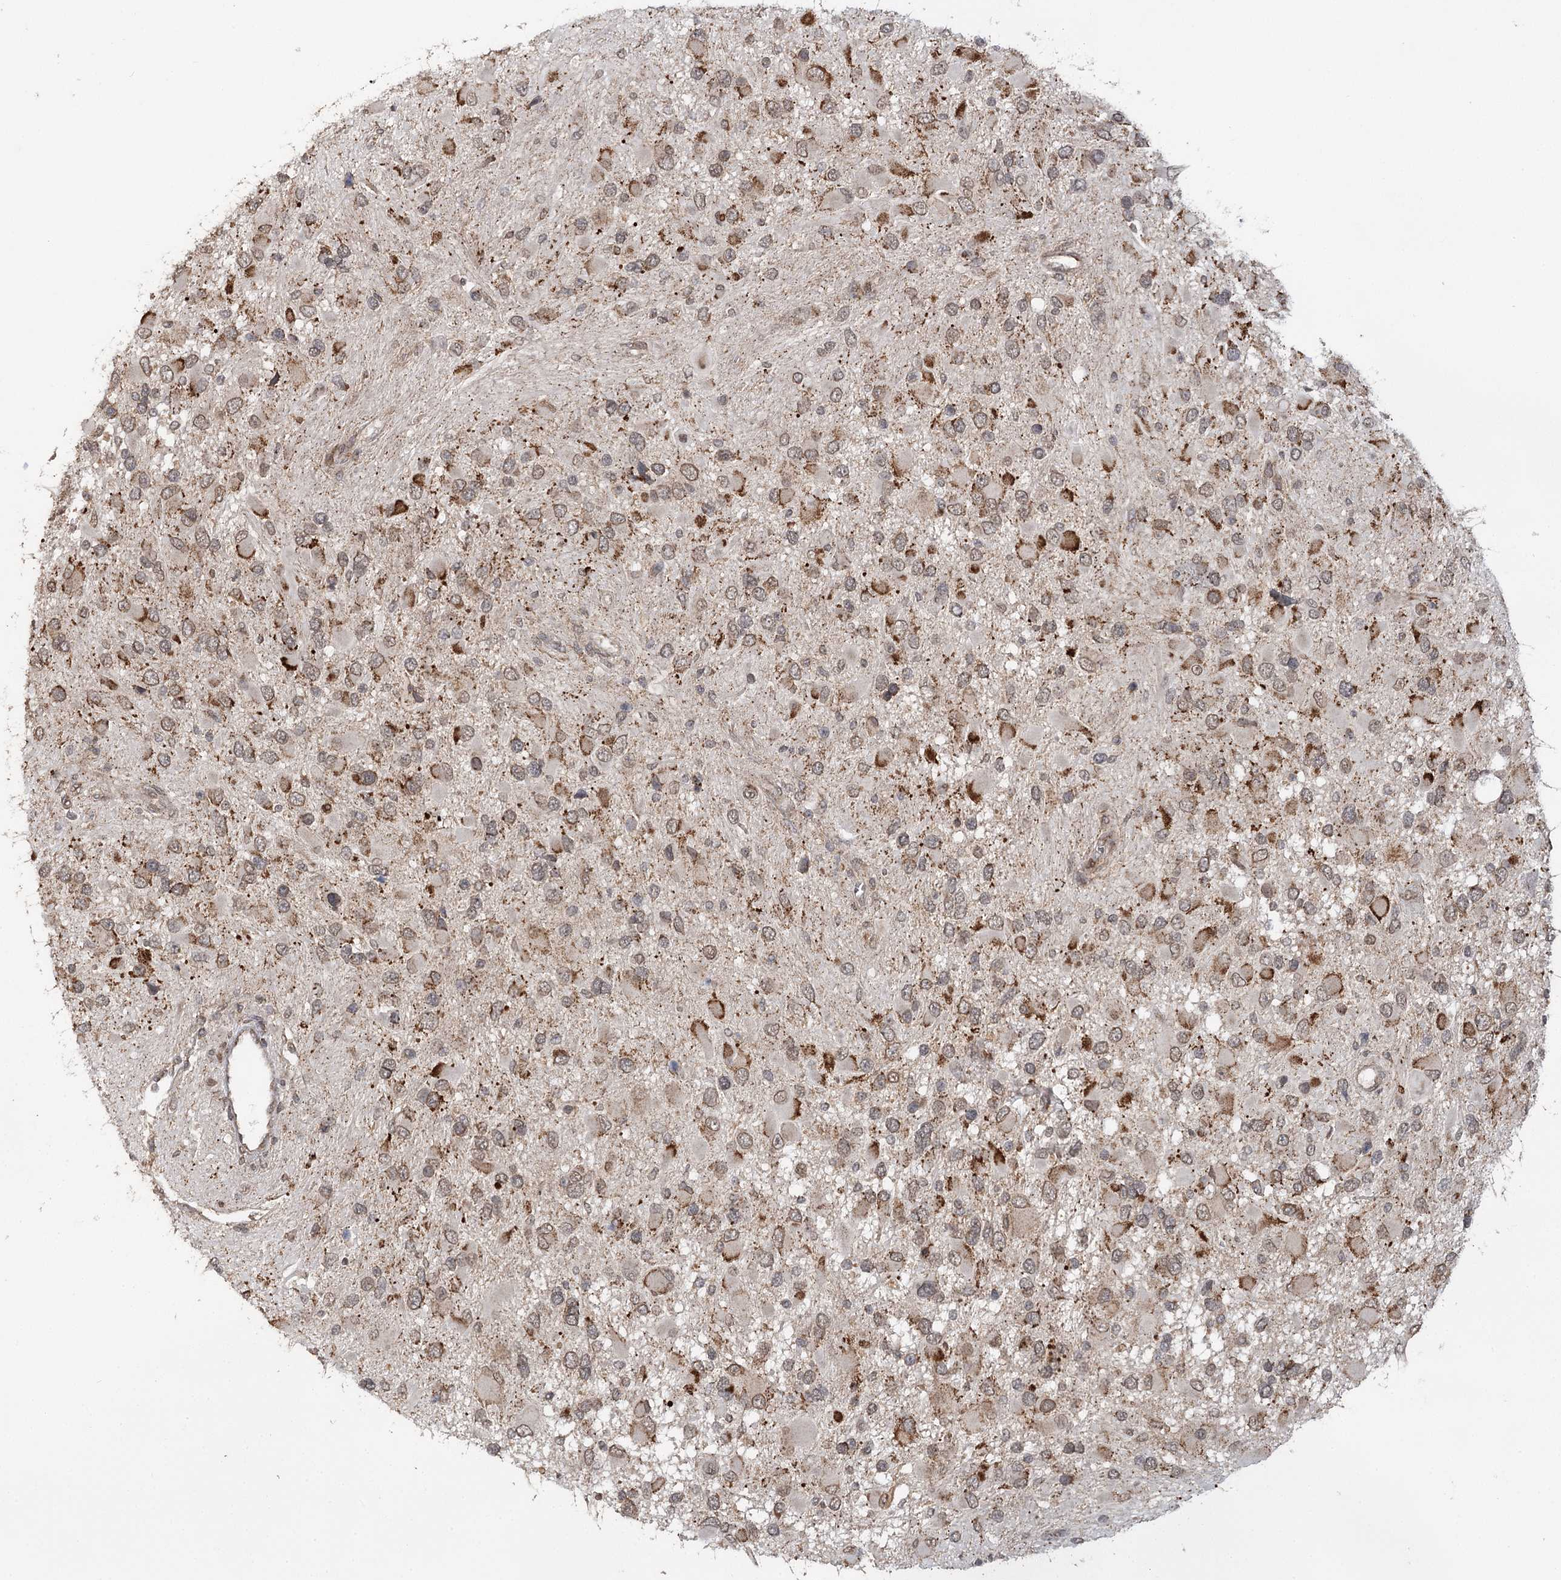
{"staining": {"intensity": "moderate", "quantity": "25%-75%", "location": "cytoplasmic/membranous"}, "tissue": "glioma", "cell_type": "Tumor cells", "image_type": "cancer", "snomed": [{"axis": "morphology", "description": "Glioma, malignant, High grade"}, {"axis": "topography", "description": "Brain"}], "caption": "Human glioma stained for a protein (brown) shows moderate cytoplasmic/membranous positive expression in approximately 25%-75% of tumor cells.", "gene": "ZNRF3", "patient": {"sex": "male", "age": 53}}